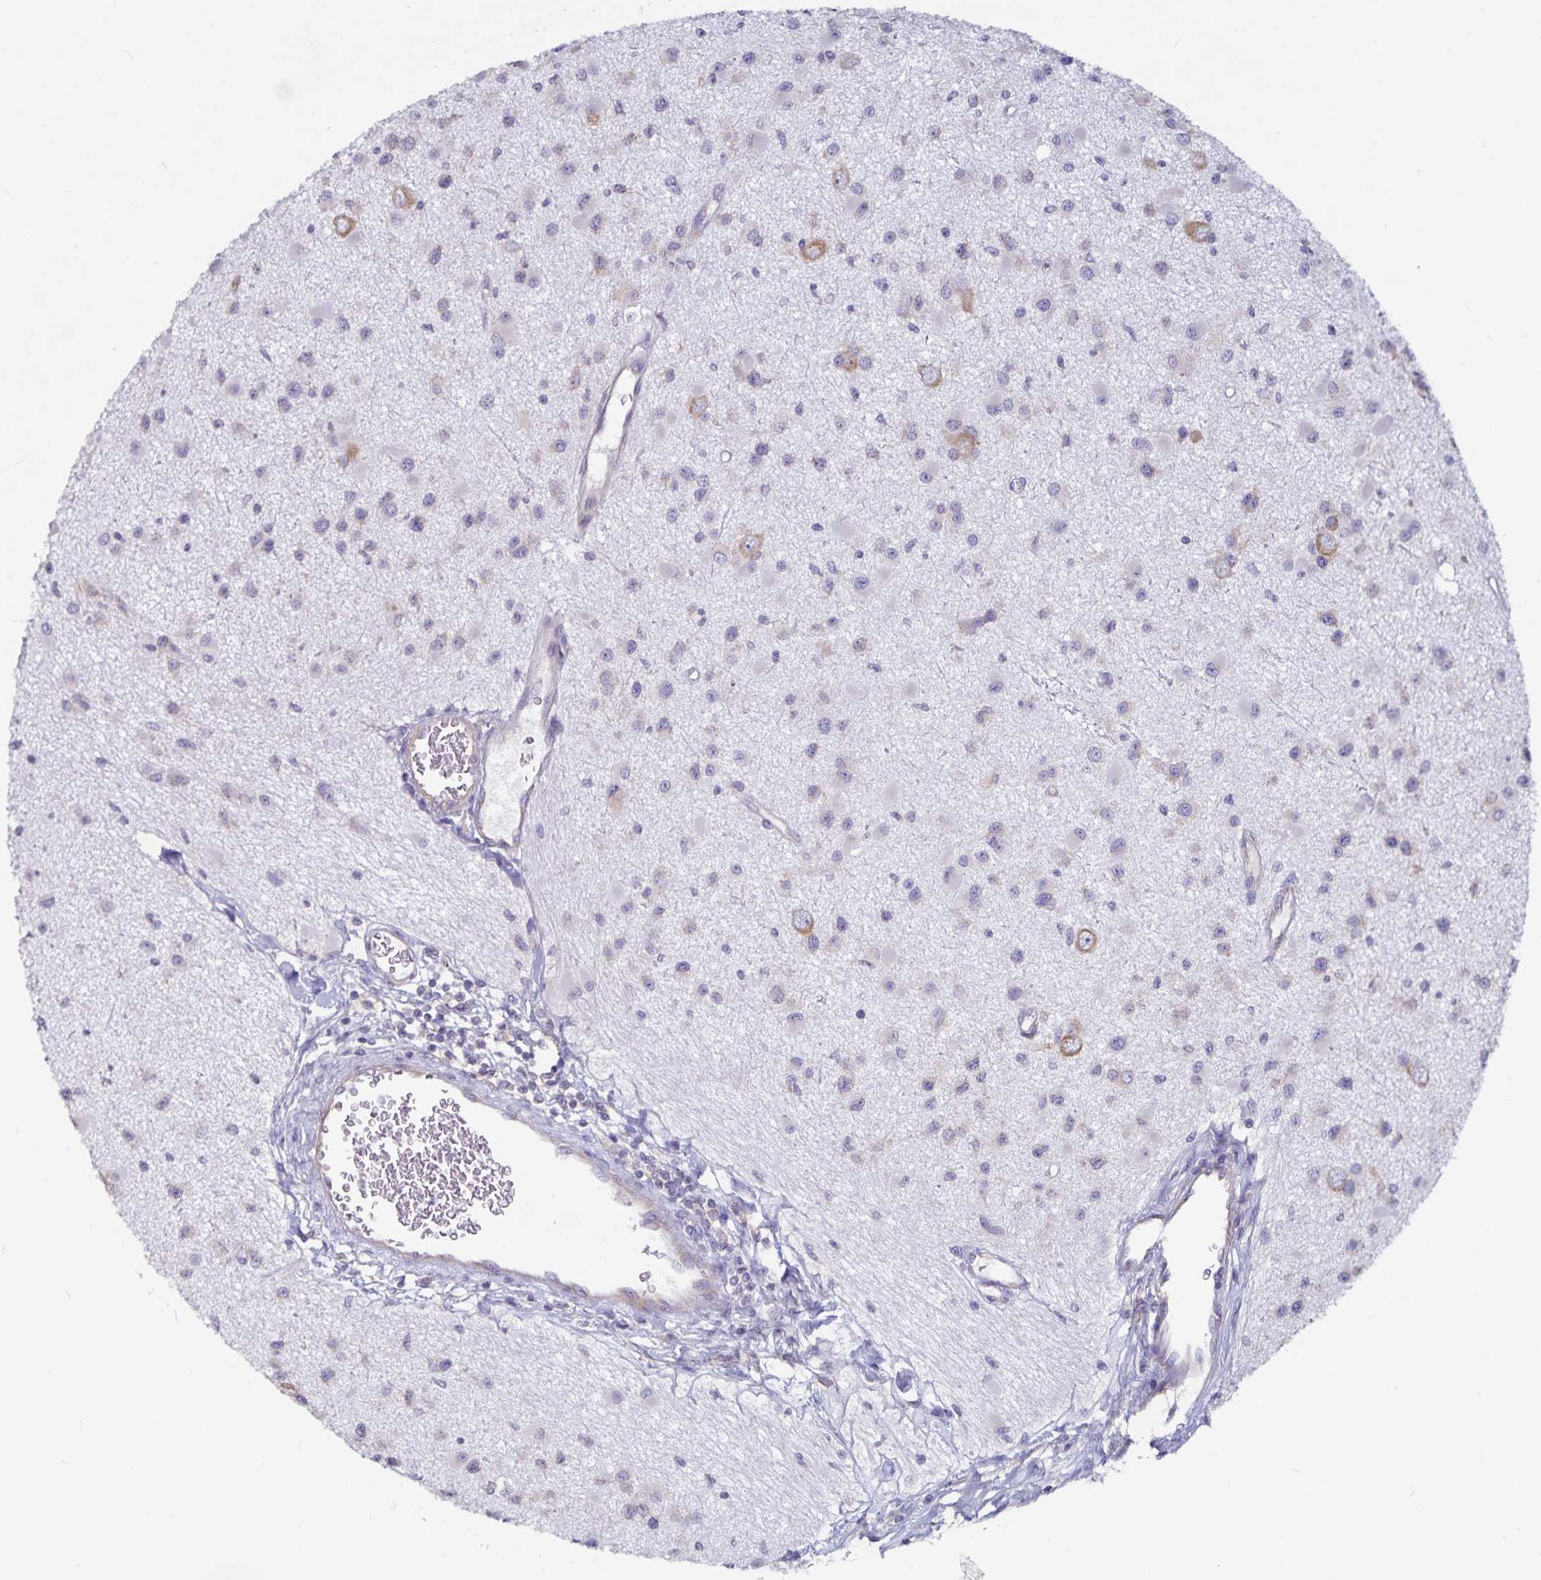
{"staining": {"intensity": "weak", "quantity": "<25%", "location": "cytoplasmic/membranous"}, "tissue": "glioma", "cell_type": "Tumor cells", "image_type": "cancer", "snomed": [{"axis": "morphology", "description": "Glioma, malignant, High grade"}, {"axis": "topography", "description": "Brain"}], "caption": "Tumor cells are negative for protein expression in human malignant glioma (high-grade).", "gene": "FAM120A", "patient": {"sex": "male", "age": 54}}